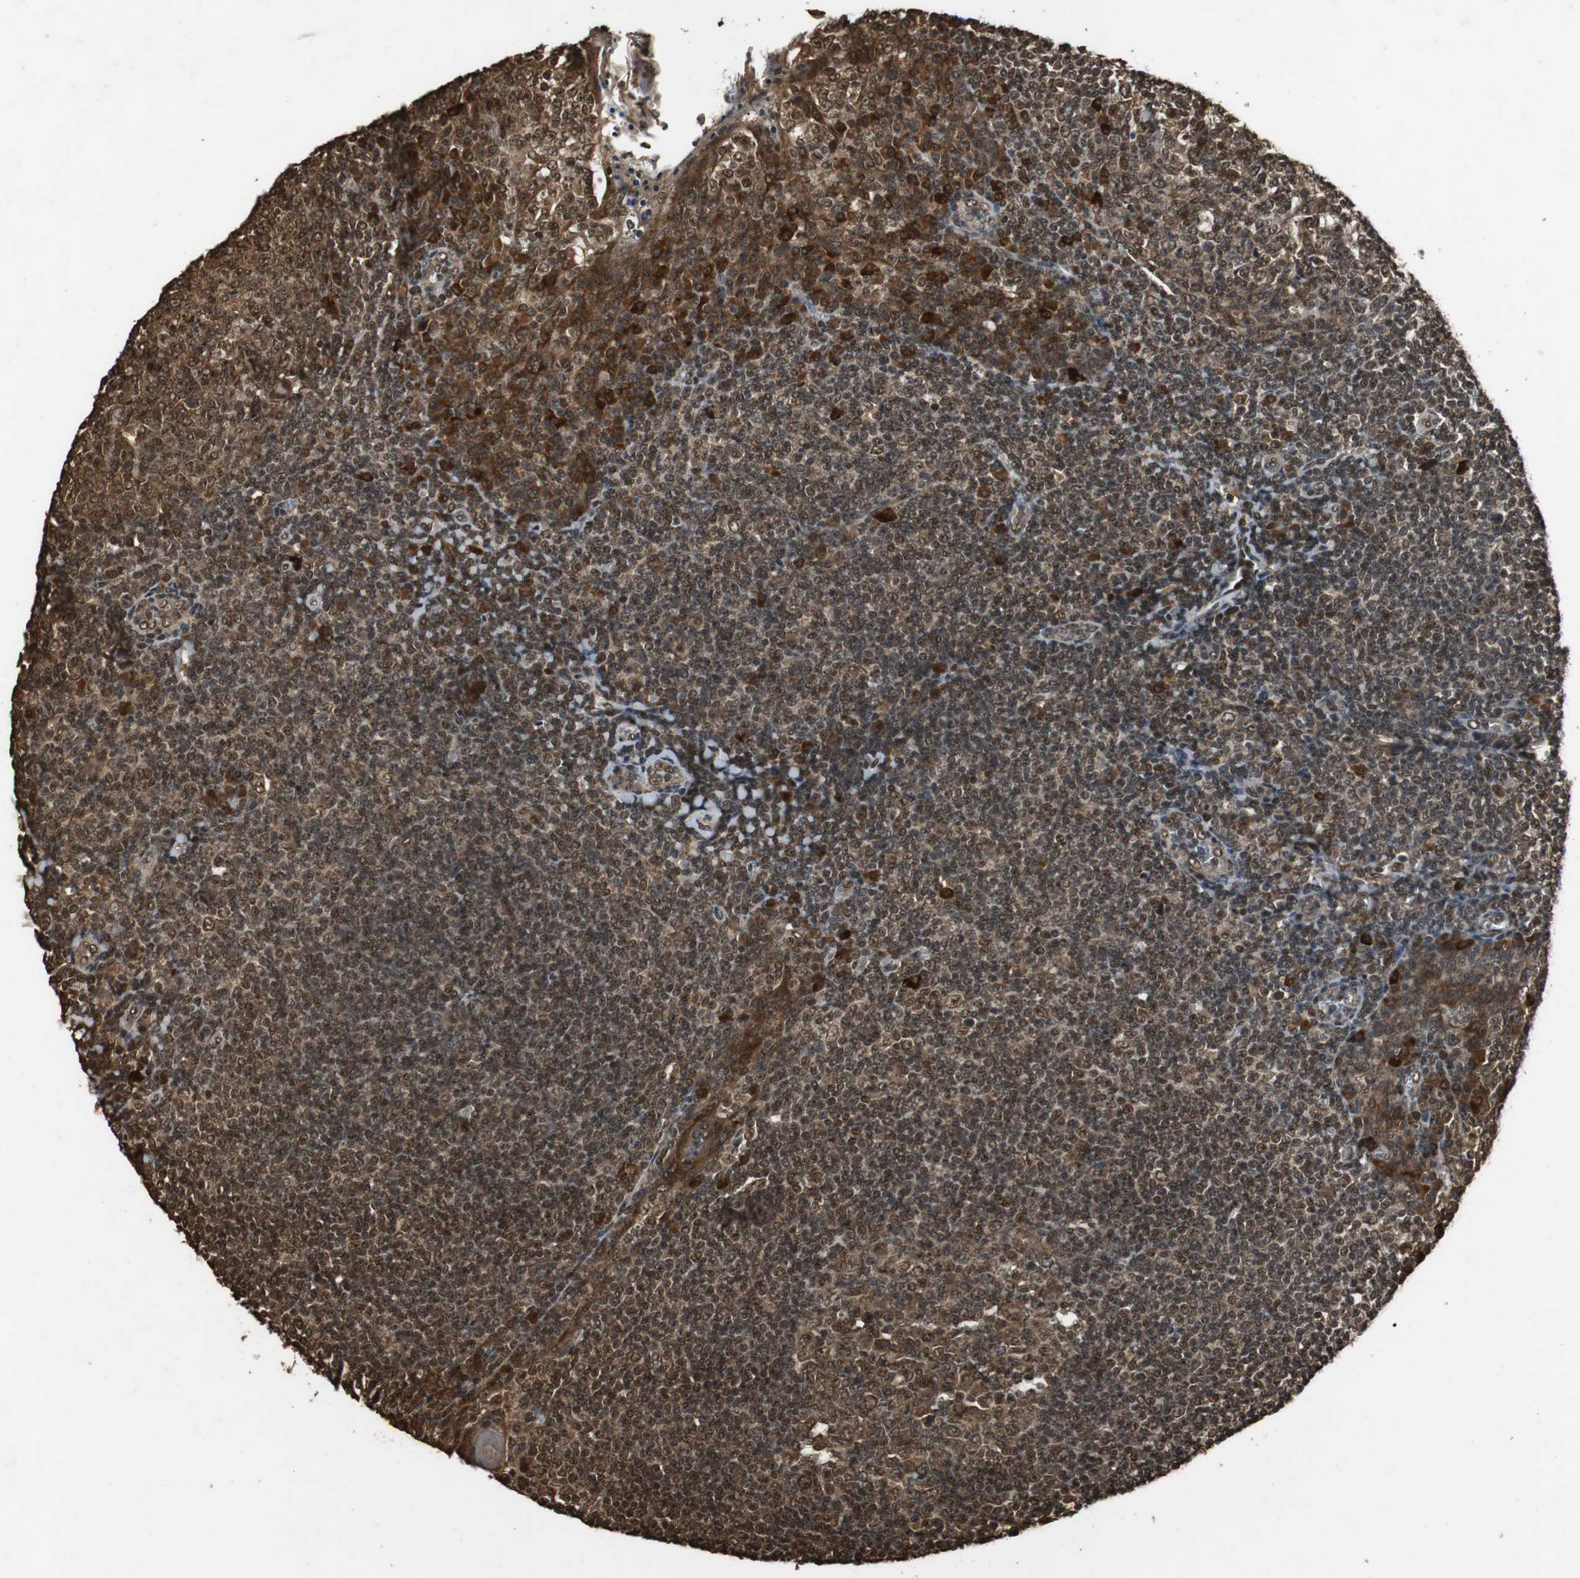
{"staining": {"intensity": "strong", "quantity": ">75%", "location": "cytoplasmic/membranous,nuclear"}, "tissue": "tonsil", "cell_type": "Germinal center cells", "image_type": "normal", "snomed": [{"axis": "morphology", "description": "Normal tissue, NOS"}, {"axis": "topography", "description": "Tonsil"}], "caption": "Protein staining displays strong cytoplasmic/membranous,nuclear staining in about >75% of germinal center cells in normal tonsil.", "gene": "ZNF18", "patient": {"sex": "male", "age": 31}}